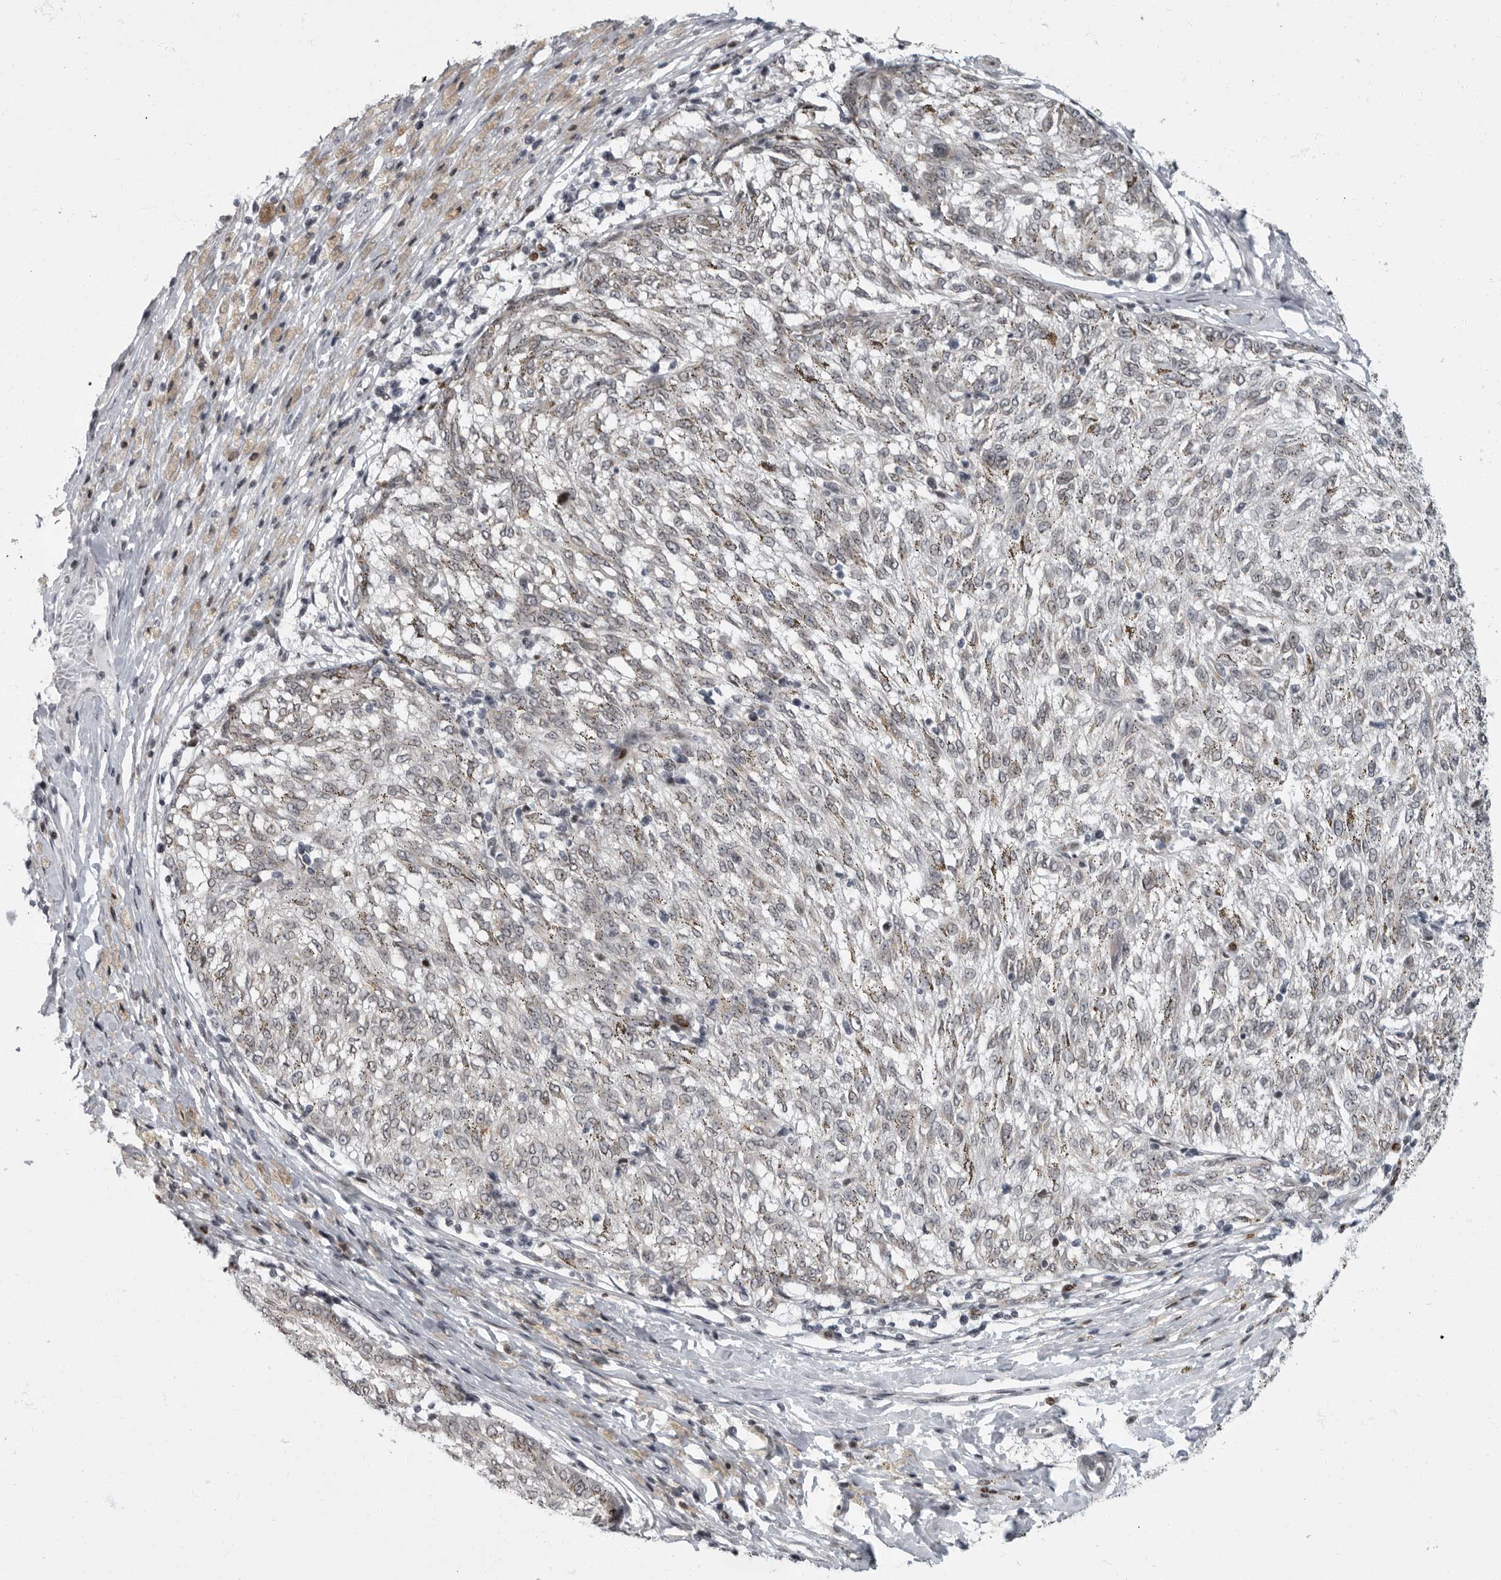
{"staining": {"intensity": "negative", "quantity": "none", "location": "none"}, "tissue": "melanoma", "cell_type": "Tumor cells", "image_type": "cancer", "snomed": [{"axis": "morphology", "description": "Malignant melanoma, NOS"}, {"axis": "topography", "description": "Skin"}], "caption": "Immunohistochemistry of human melanoma shows no positivity in tumor cells. Brightfield microscopy of IHC stained with DAB (3,3'-diaminobenzidine) (brown) and hematoxylin (blue), captured at high magnification.", "gene": "EVI5", "patient": {"sex": "female", "age": 72}}